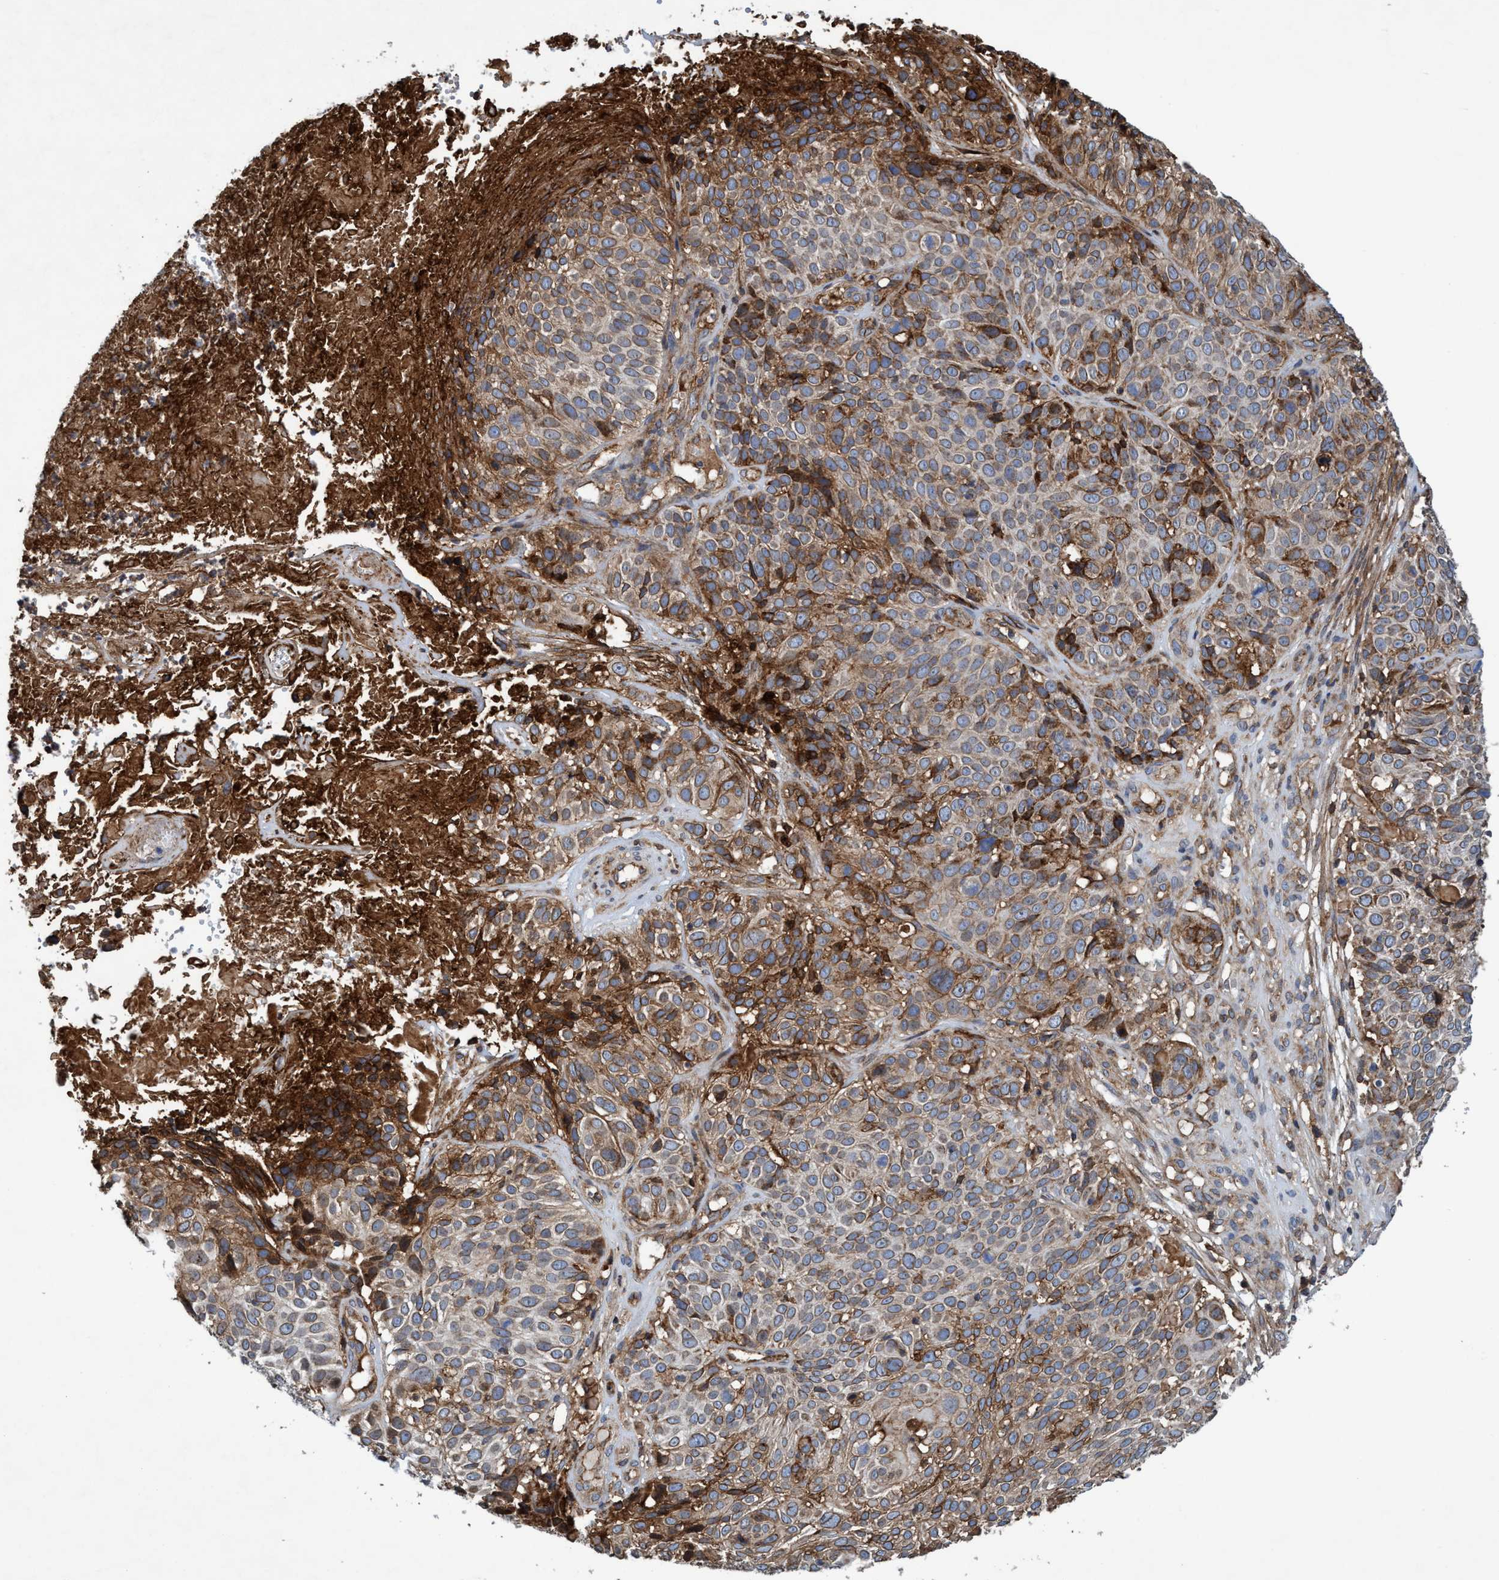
{"staining": {"intensity": "moderate", "quantity": ">75%", "location": "cytoplasmic/membranous"}, "tissue": "cervical cancer", "cell_type": "Tumor cells", "image_type": "cancer", "snomed": [{"axis": "morphology", "description": "Squamous cell carcinoma, NOS"}, {"axis": "topography", "description": "Cervix"}], "caption": "Protein staining of cervical squamous cell carcinoma tissue reveals moderate cytoplasmic/membranous positivity in about >75% of tumor cells. (DAB IHC with brightfield microscopy, high magnification).", "gene": "SLC16A3", "patient": {"sex": "female", "age": 74}}